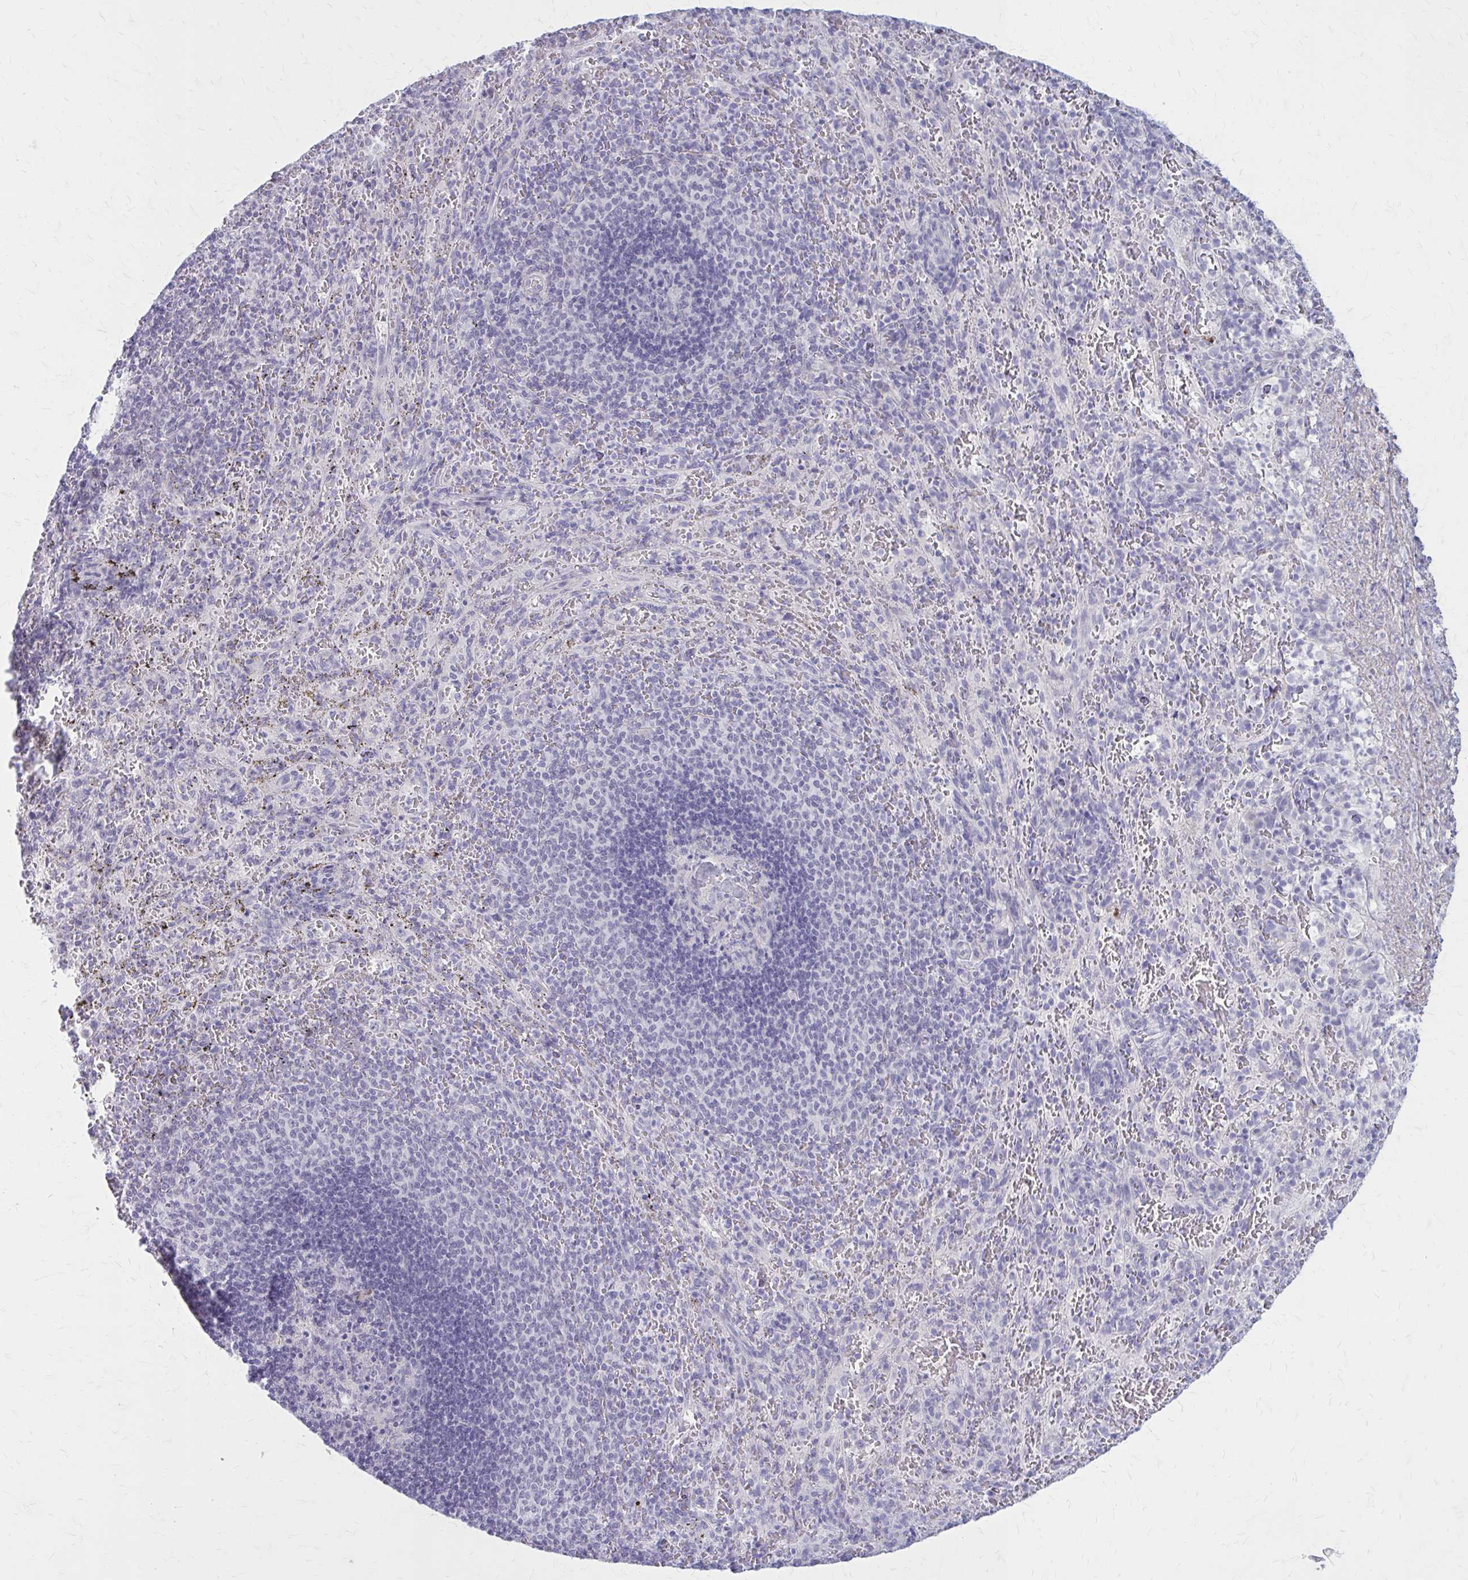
{"staining": {"intensity": "negative", "quantity": "none", "location": "none"}, "tissue": "spleen", "cell_type": "Cells in red pulp", "image_type": "normal", "snomed": [{"axis": "morphology", "description": "Normal tissue, NOS"}, {"axis": "topography", "description": "Spleen"}], "caption": "The image displays no significant expression in cells in red pulp of spleen. (Brightfield microscopy of DAB (3,3'-diaminobenzidine) IHC at high magnification).", "gene": "SERPIND1", "patient": {"sex": "male", "age": 57}}